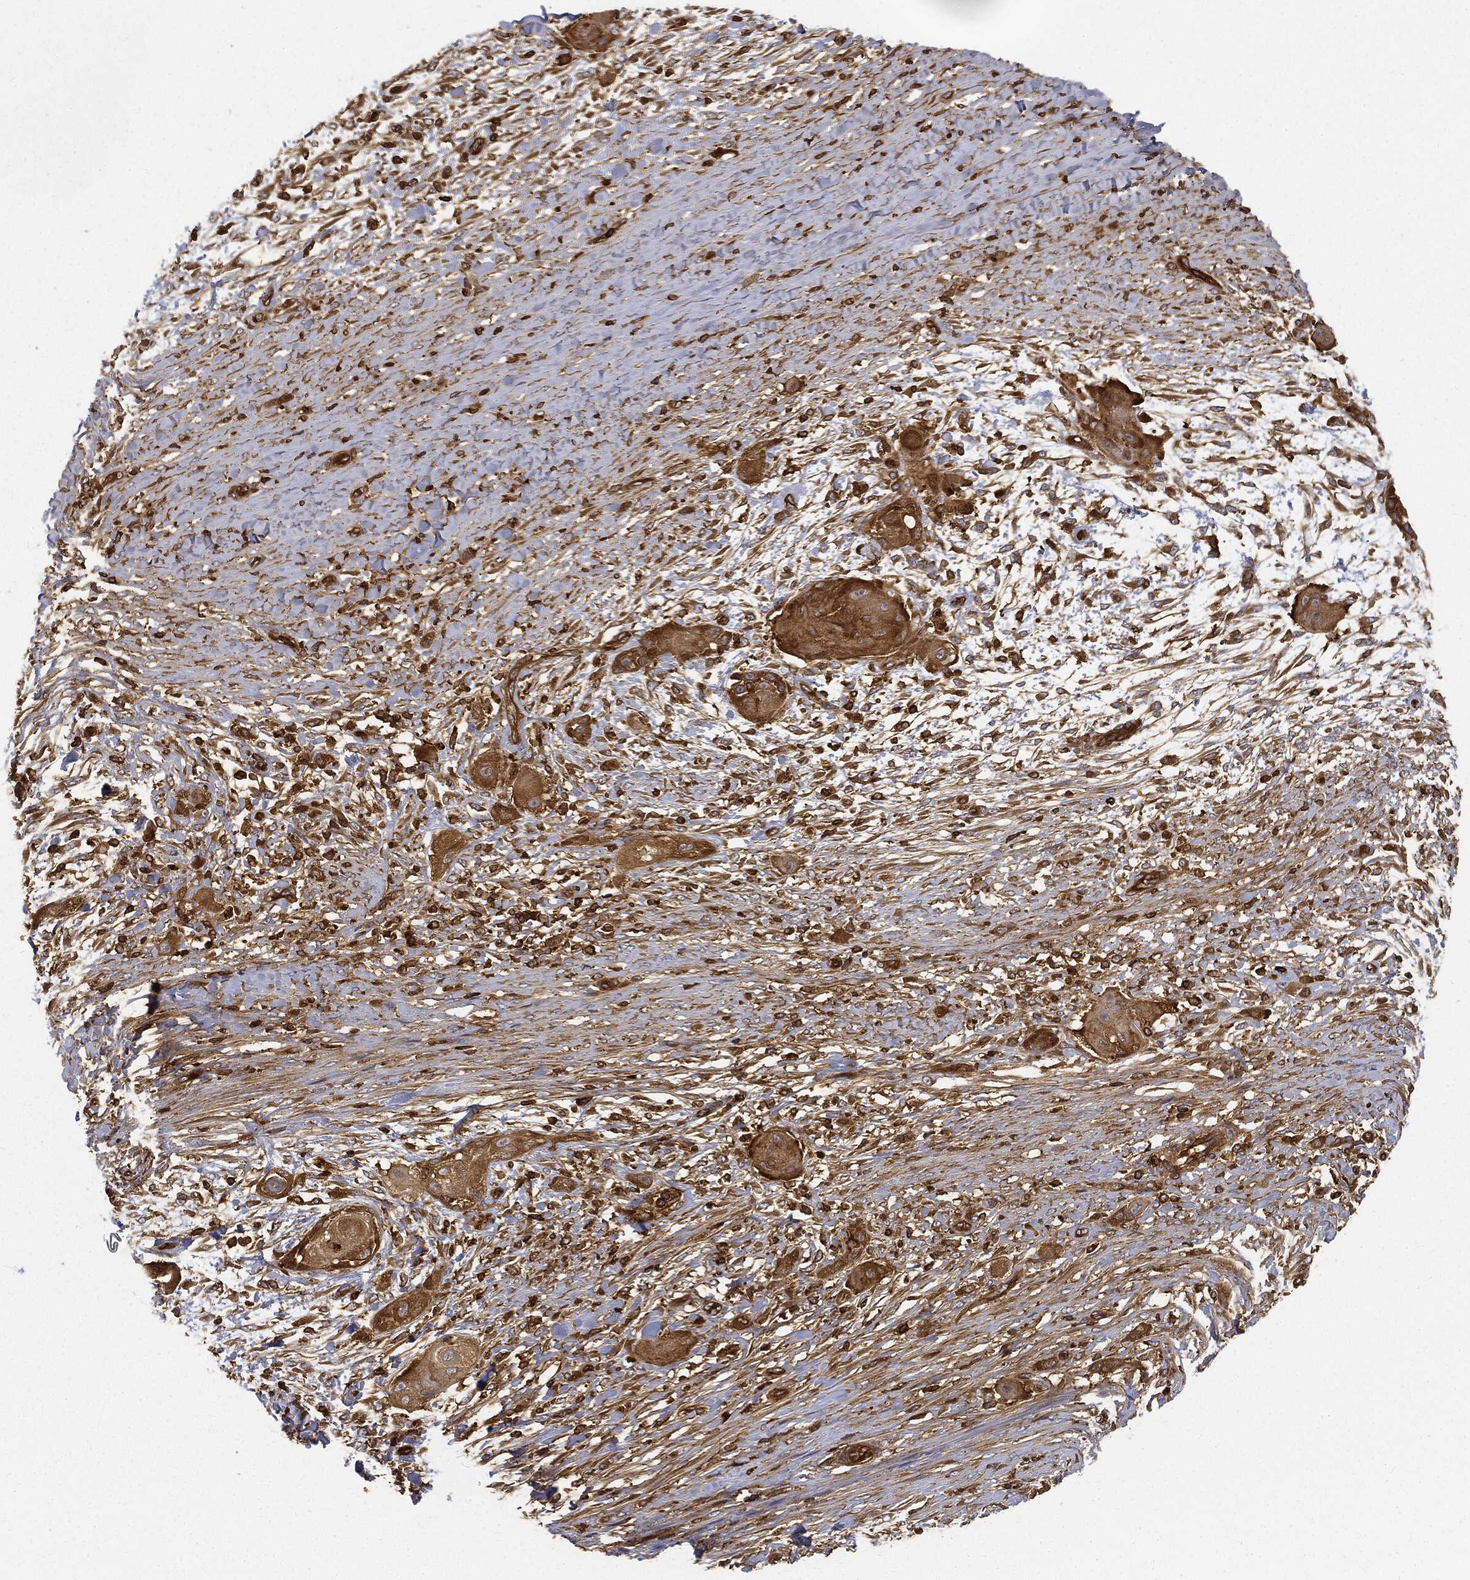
{"staining": {"intensity": "strong", "quantity": ">75%", "location": "cytoplasmic/membranous"}, "tissue": "skin cancer", "cell_type": "Tumor cells", "image_type": "cancer", "snomed": [{"axis": "morphology", "description": "Squamous cell carcinoma, NOS"}, {"axis": "topography", "description": "Skin"}], "caption": "The immunohistochemical stain highlights strong cytoplasmic/membranous staining in tumor cells of skin cancer tissue.", "gene": "WDR1", "patient": {"sex": "male", "age": 62}}